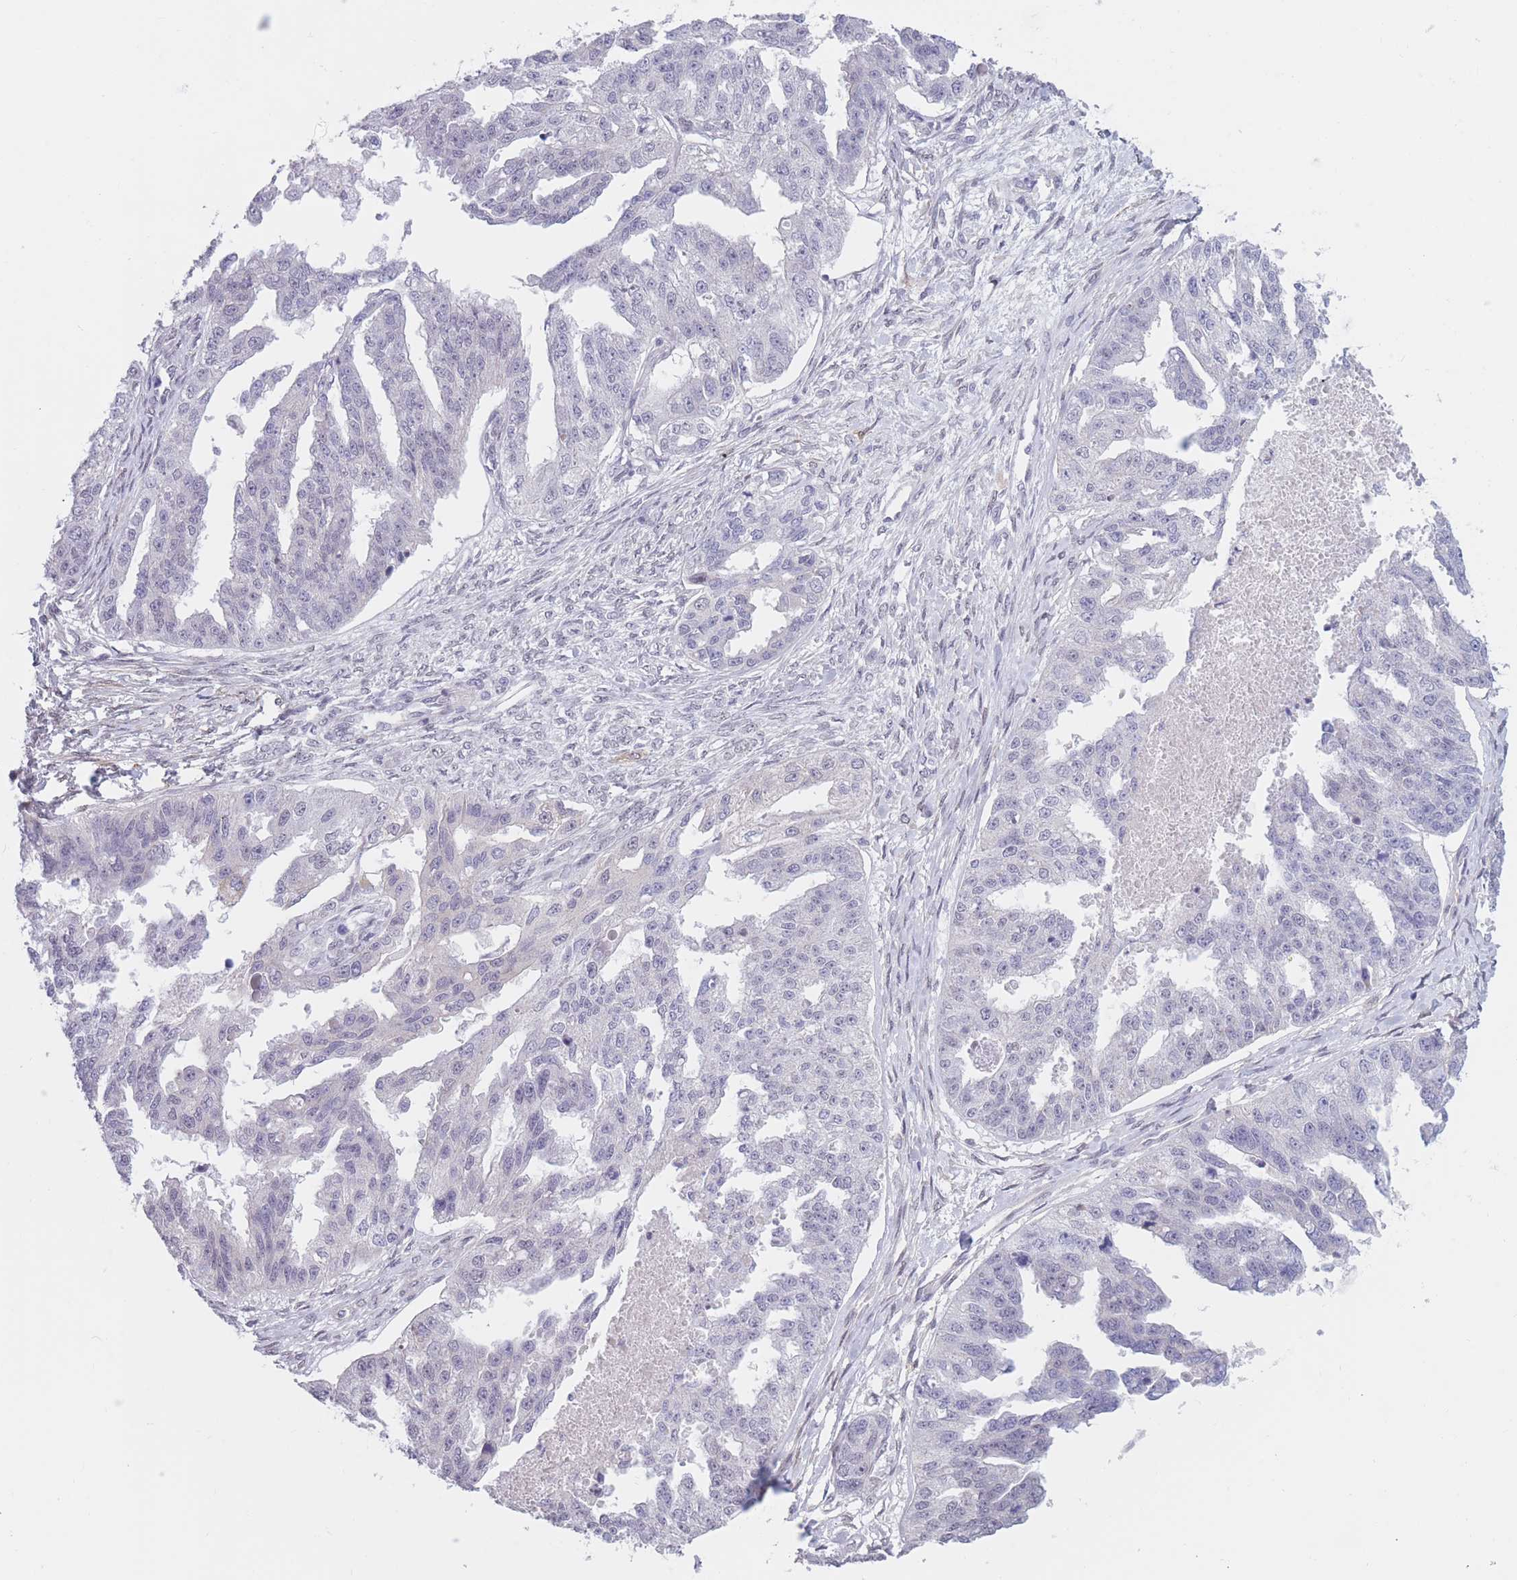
{"staining": {"intensity": "negative", "quantity": "none", "location": "none"}, "tissue": "ovarian cancer", "cell_type": "Tumor cells", "image_type": "cancer", "snomed": [{"axis": "morphology", "description": "Cystadenocarcinoma, serous, NOS"}, {"axis": "topography", "description": "Ovary"}], "caption": "Ovarian cancer was stained to show a protein in brown. There is no significant positivity in tumor cells. (DAB IHC, high magnification).", "gene": "PODXL", "patient": {"sex": "female", "age": 58}}